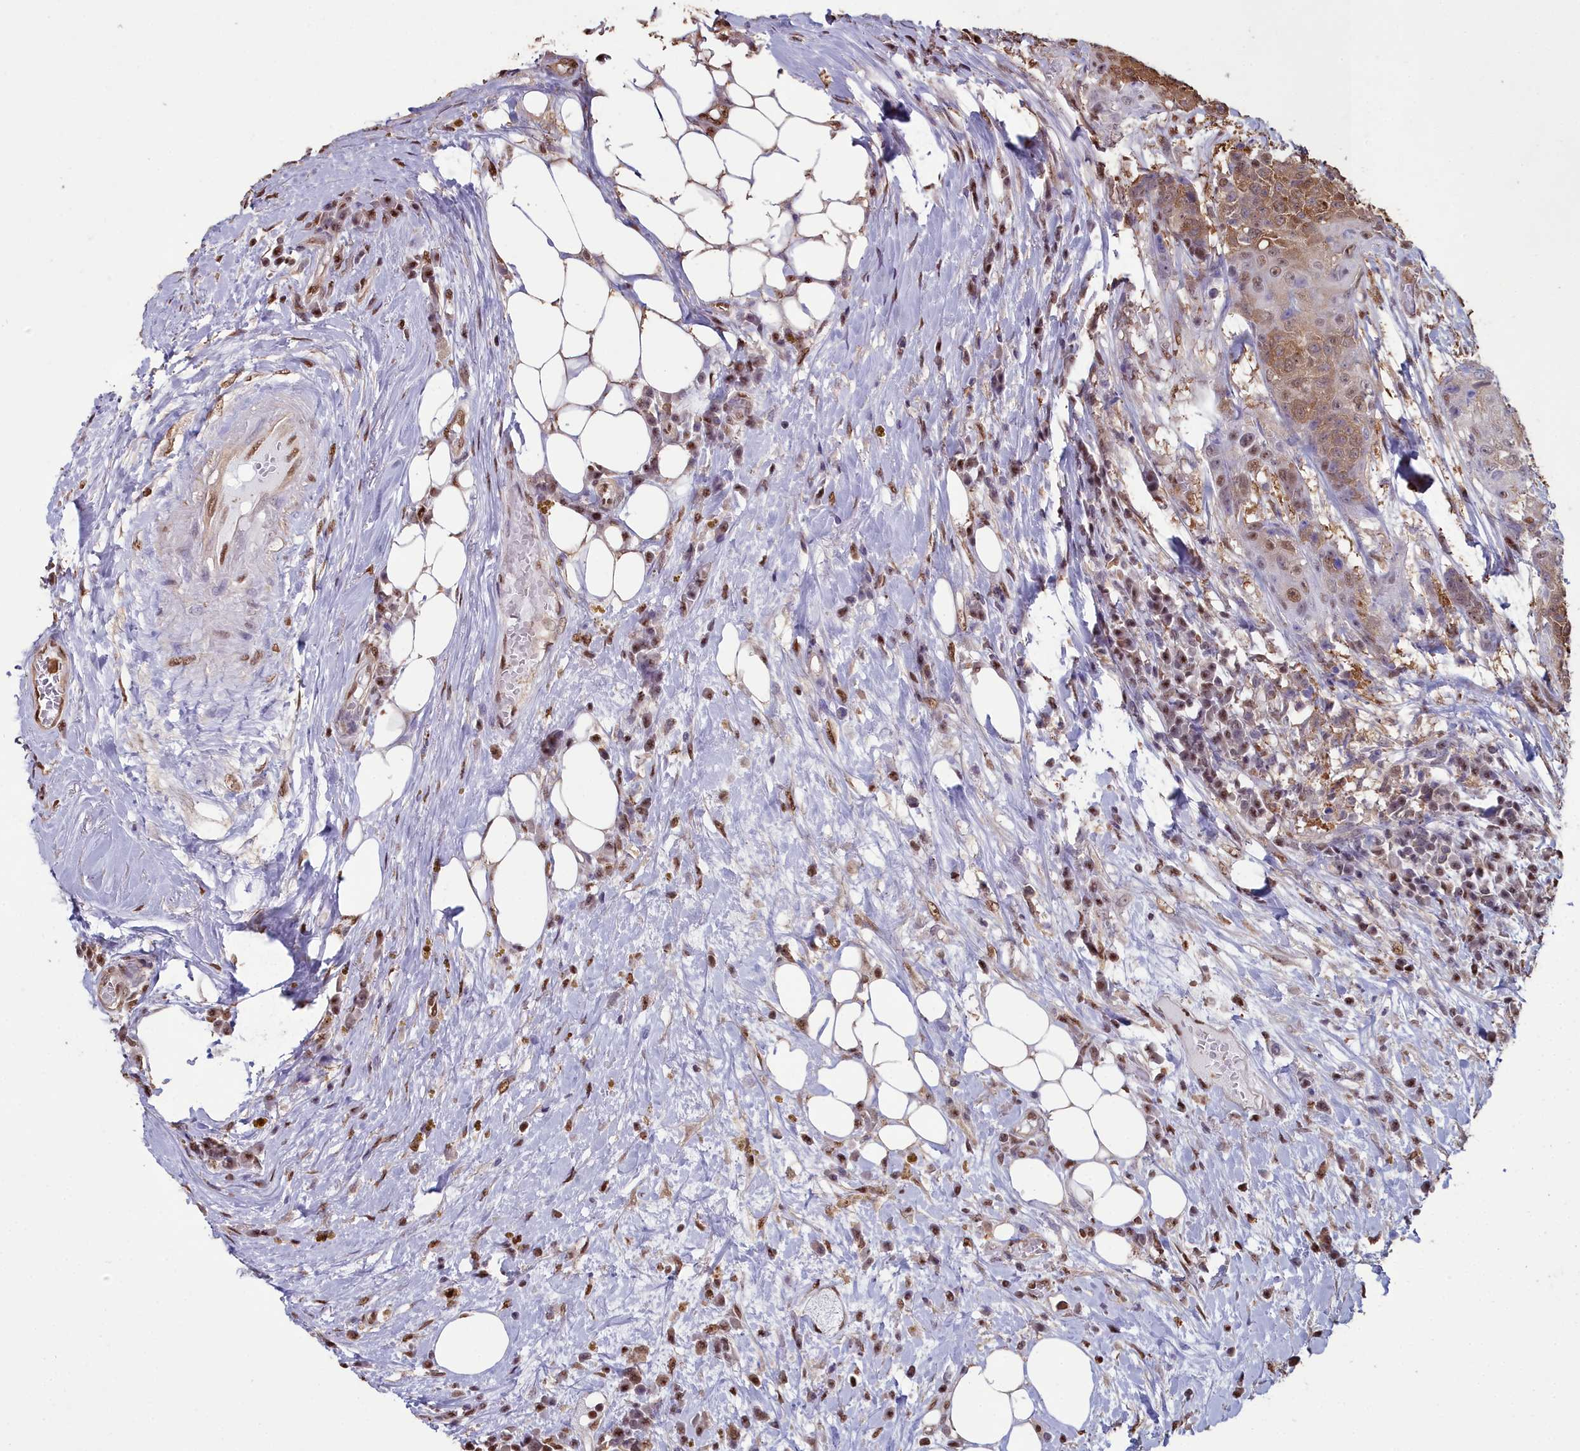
{"staining": {"intensity": "moderate", "quantity": ">75%", "location": "cytoplasmic/membranous"}, "tissue": "urothelial cancer", "cell_type": "Tumor cells", "image_type": "cancer", "snomed": [{"axis": "morphology", "description": "Urothelial carcinoma, High grade"}, {"axis": "topography", "description": "Urinary bladder"}], "caption": "IHC of human urothelial cancer exhibits medium levels of moderate cytoplasmic/membranous expression in approximately >75% of tumor cells.", "gene": "GAPDH", "patient": {"sex": "female", "age": 63}}